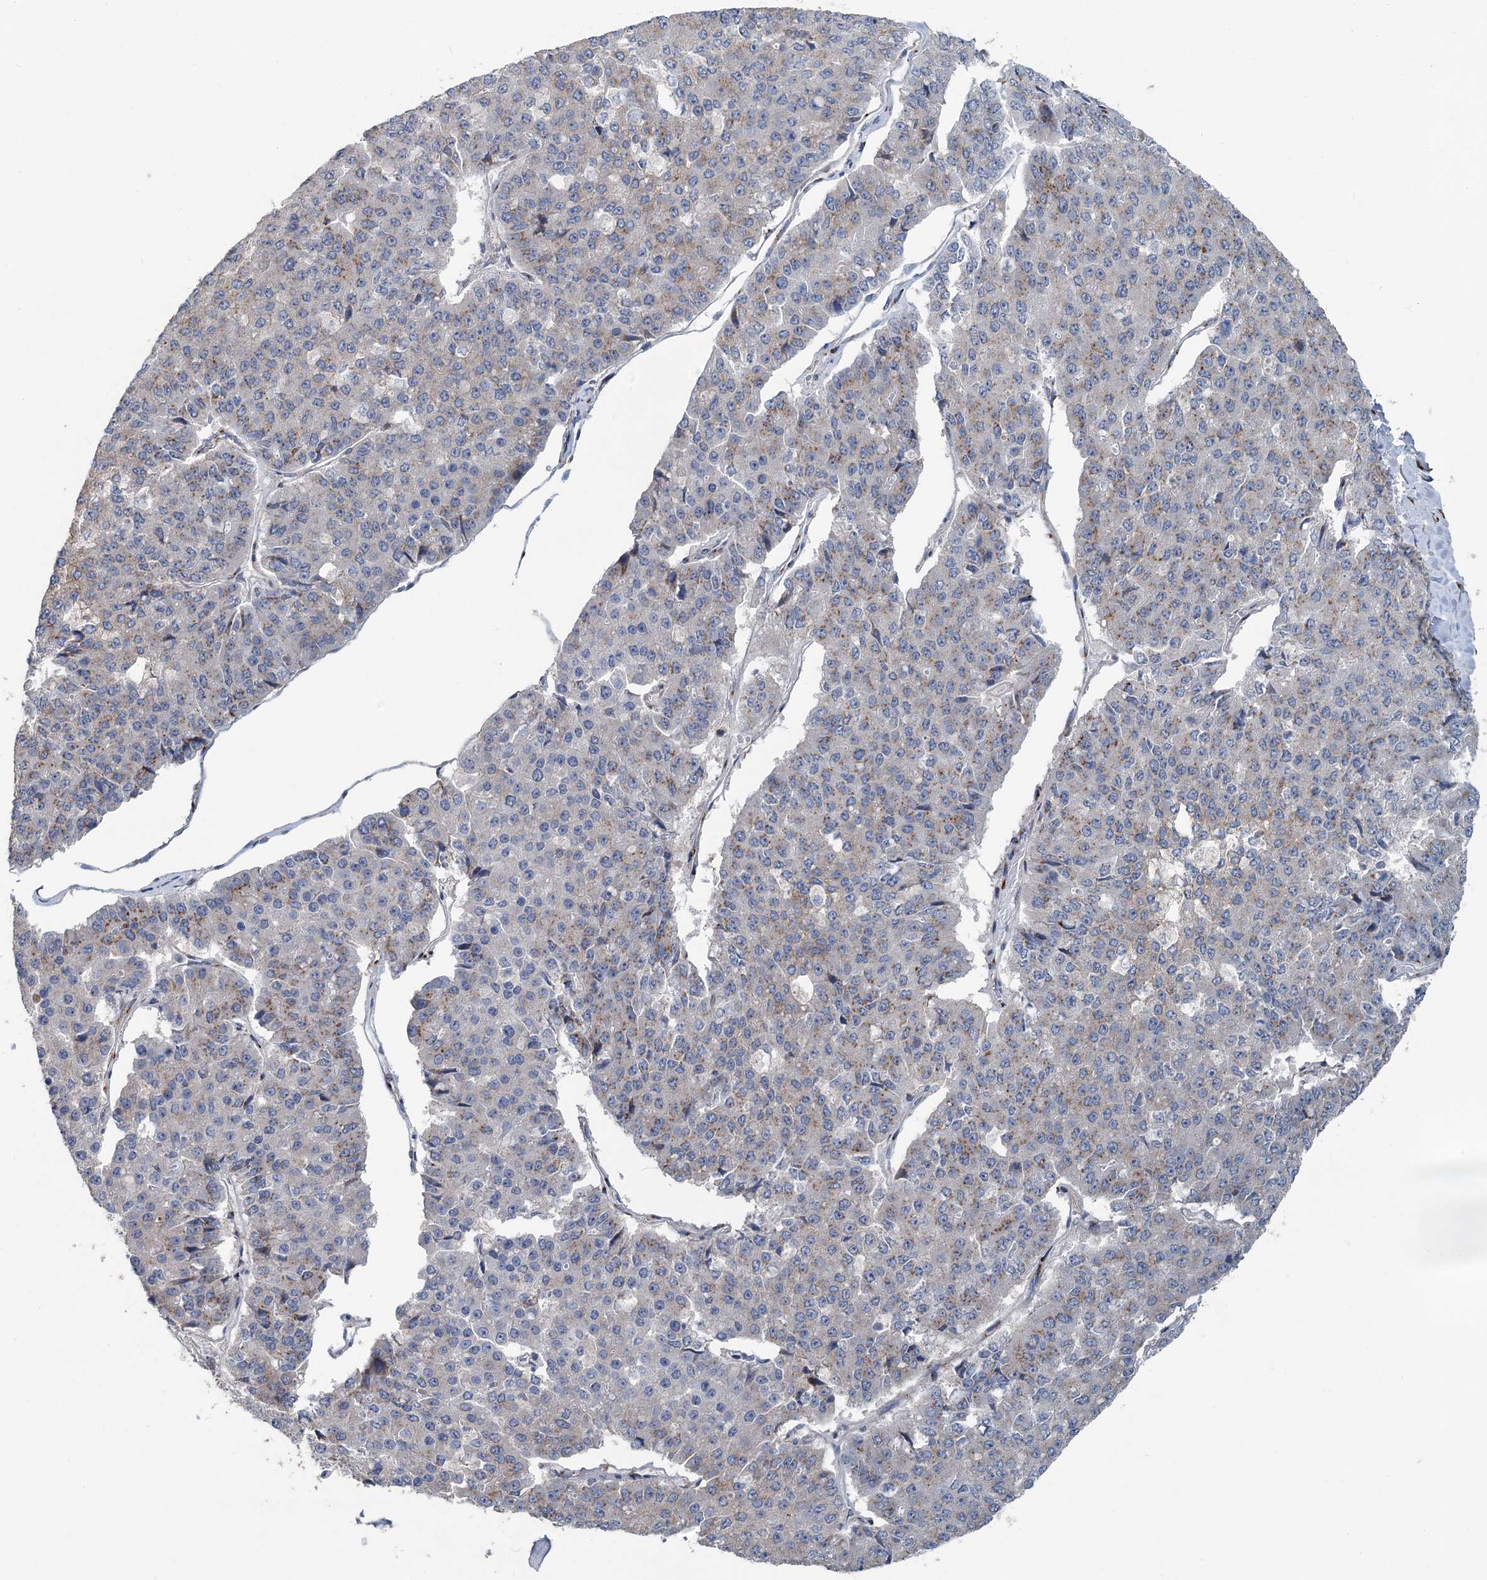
{"staining": {"intensity": "weak", "quantity": "<25%", "location": "cytoplasmic/membranous"}, "tissue": "pancreatic cancer", "cell_type": "Tumor cells", "image_type": "cancer", "snomed": [{"axis": "morphology", "description": "Adenocarcinoma, NOS"}, {"axis": "topography", "description": "Pancreas"}], "caption": "Immunohistochemical staining of pancreatic cancer reveals no significant expression in tumor cells. (DAB (3,3'-diaminobenzidine) immunohistochemistry (IHC) visualized using brightfield microscopy, high magnification).", "gene": "ITIH5", "patient": {"sex": "male", "age": 50}}